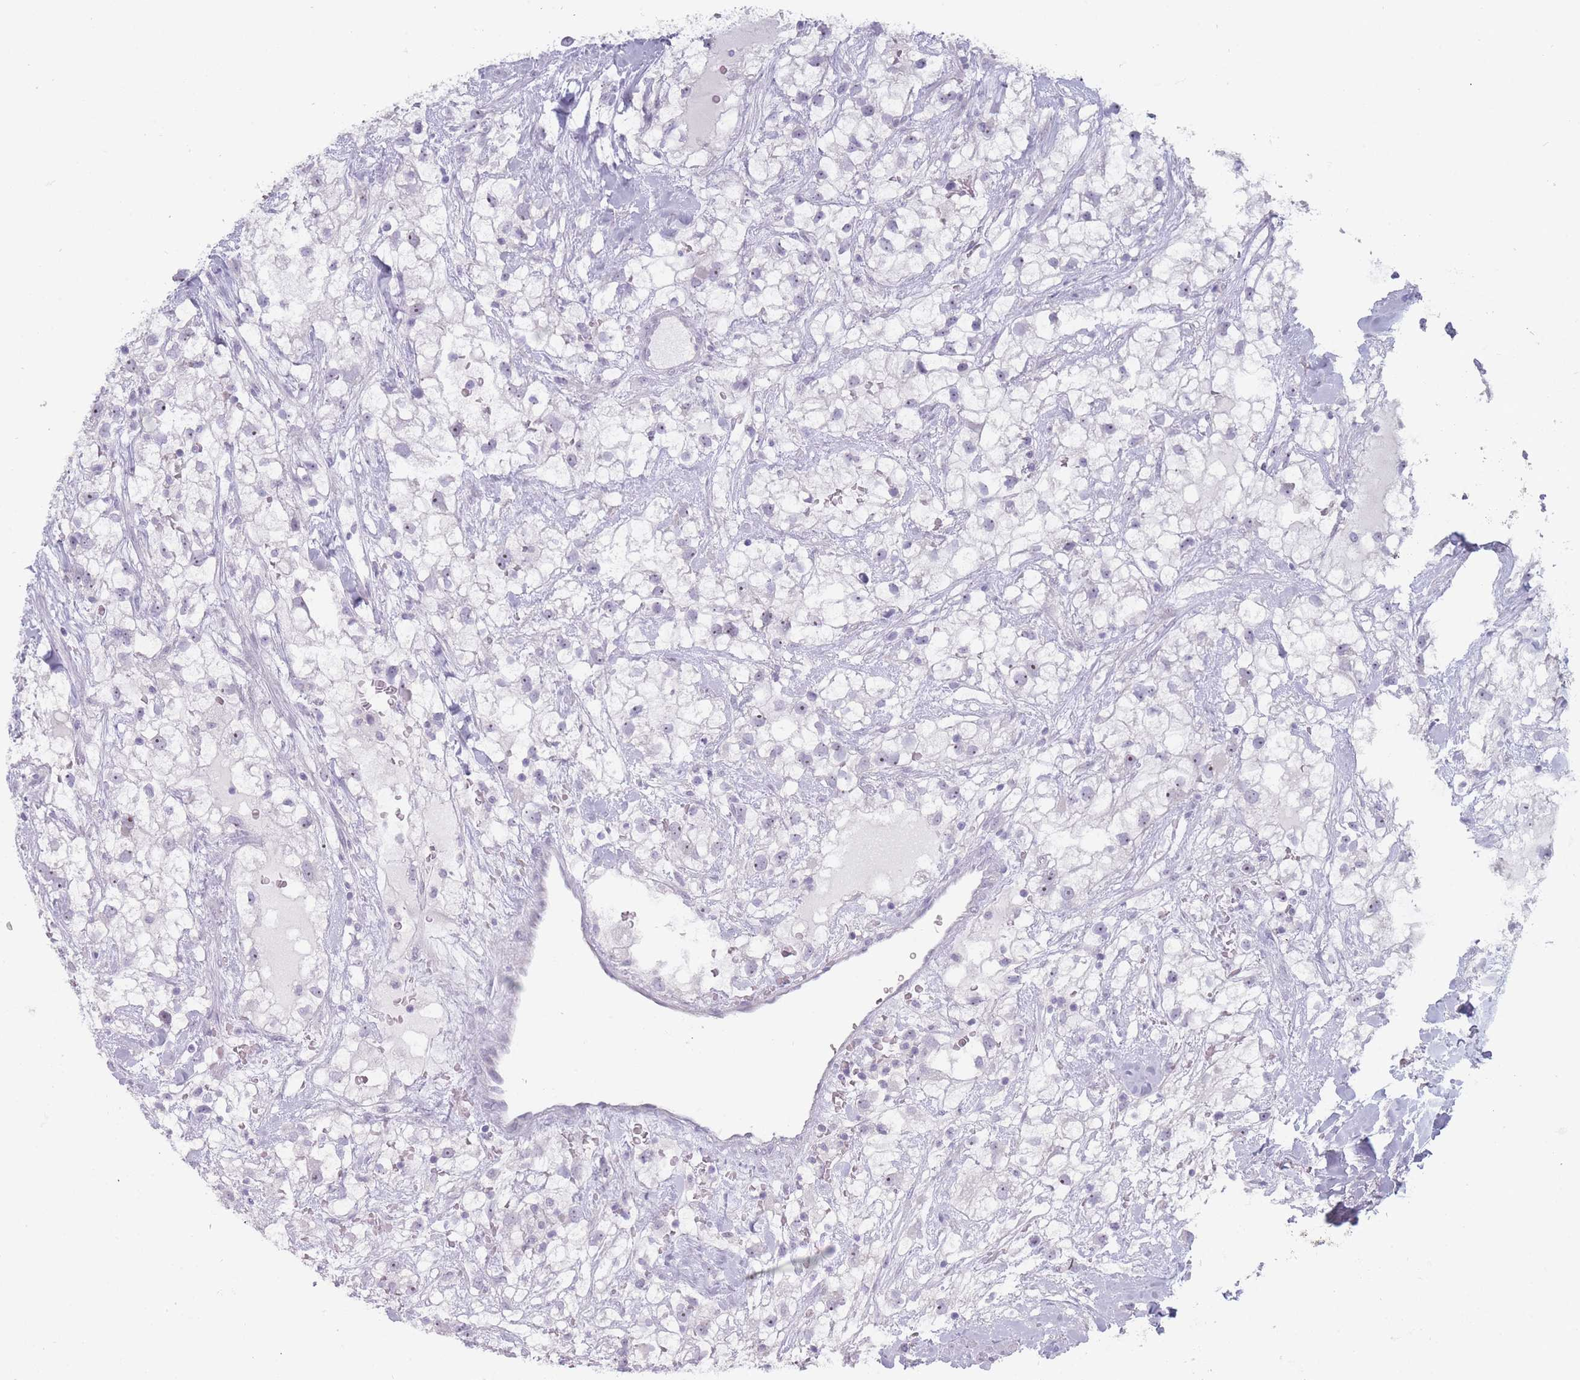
{"staining": {"intensity": "negative", "quantity": "none", "location": "none"}, "tissue": "renal cancer", "cell_type": "Tumor cells", "image_type": "cancer", "snomed": [{"axis": "morphology", "description": "Adenocarcinoma, NOS"}, {"axis": "topography", "description": "Kidney"}], "caption": "Immunohistochemistry histopathology image of neoplastic tissue: renal cancer (adenocarcinoma) stained with DAB (3,3'-diaminobenzidine) exhibits no significant protein positivity in tumor cells.", "gene": "ROS1", "patient": {"sex": "male", "age": 59}}